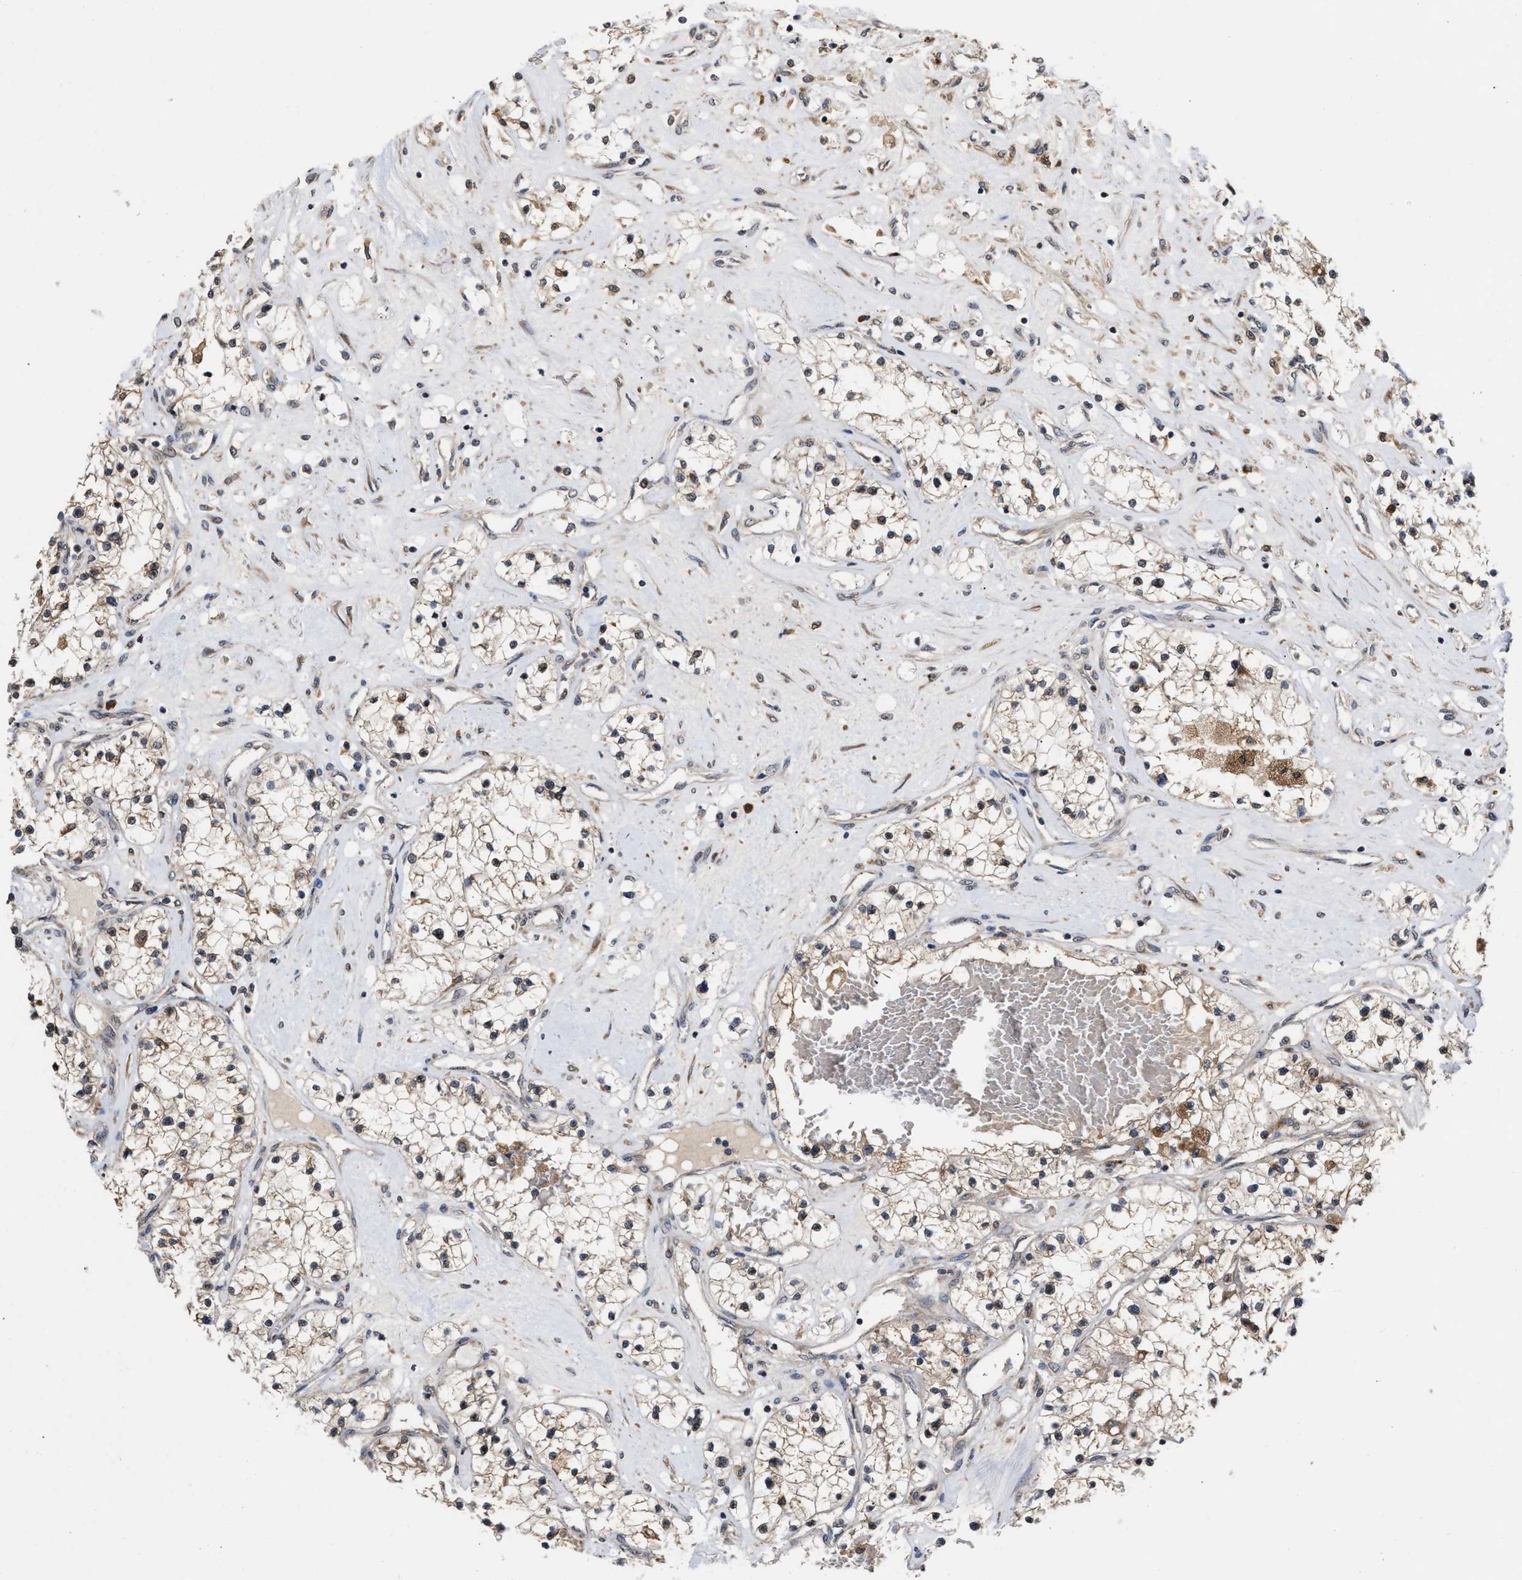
{"staining": {"intensity": "weak", "quantity": ">75%", "location": "cytoplasmic/membranous"}, "tissue": "renal cancer", "cell_type": "Tumor cells", "image_type": "cancer", "snomed": [{"axis": "morphology", "description": "Adenocarcinoma, NOS"}, {"axis": "topography", "description": "Kidney"}], "caption": "The image demonstrates a brown stain indicating the presence of a protein in the cytoplasmic/membranous of tumor cells in renal cancer (adenocarcinoma).", "gene": "SAR1A", "patient": {"sex": "male", "age": 68}}